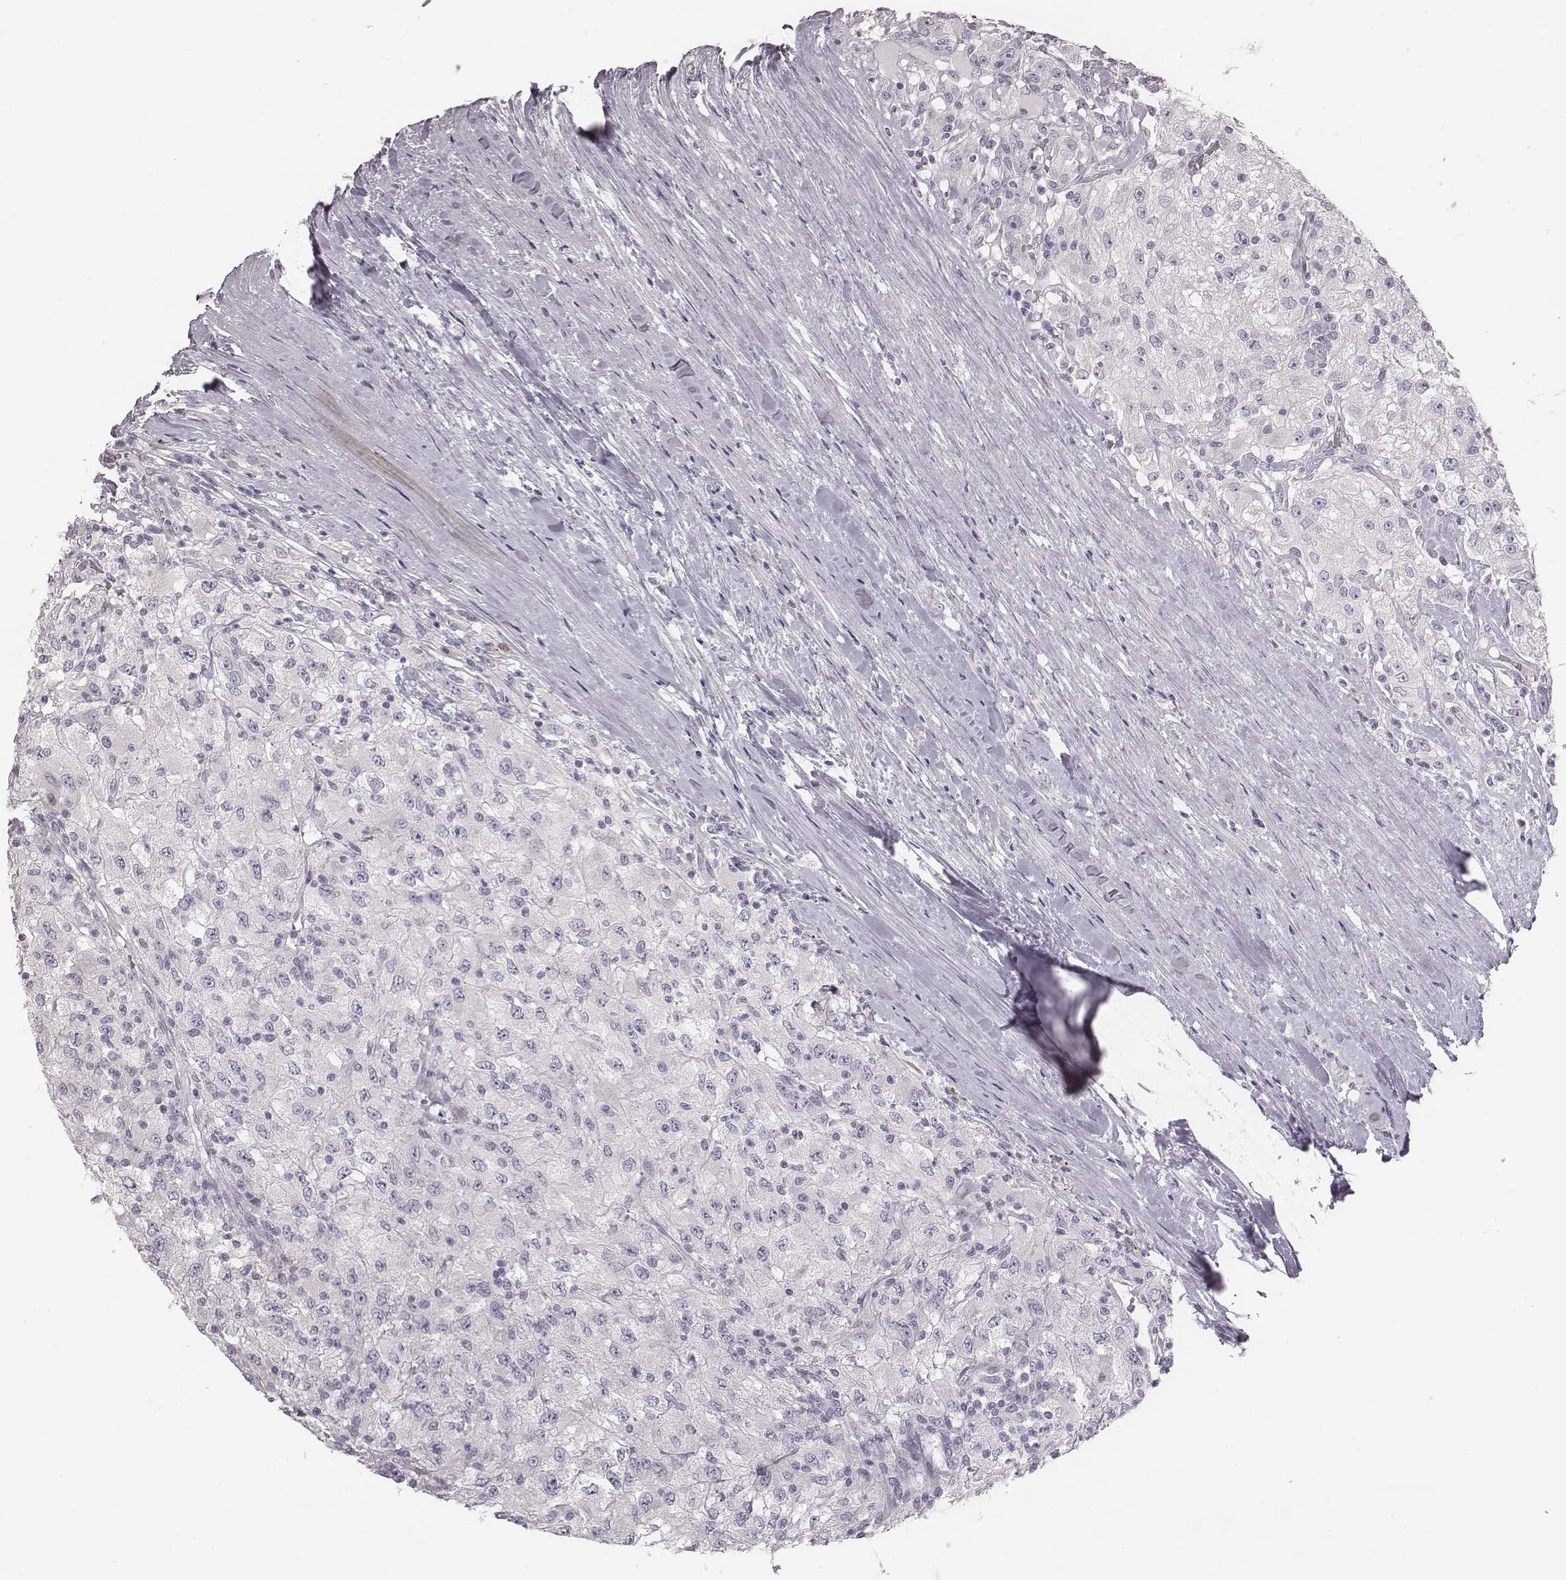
{"staining": {"intensity": "negative", "quantity": "none", "location": "none"}, "tissue": "renal cancer", "cell_type": "Tumor cells", "image_type": "cancer", "snomed": [{"axis": "morphology", "description": "Adenocarcinoma, NOS"}, {"axis": "topography", "description": "Kidney"}], "caption": "Immunohistochemistry (IHC) image of neoplastic tissue: renal cancer (adenocarcinoma) stained with DAB (3,3'-diaminobenzidine) displays no significant protein staining in tumor cells.", "gene": "C6orf58", "patient": {"sex": "female", "age": 67}}